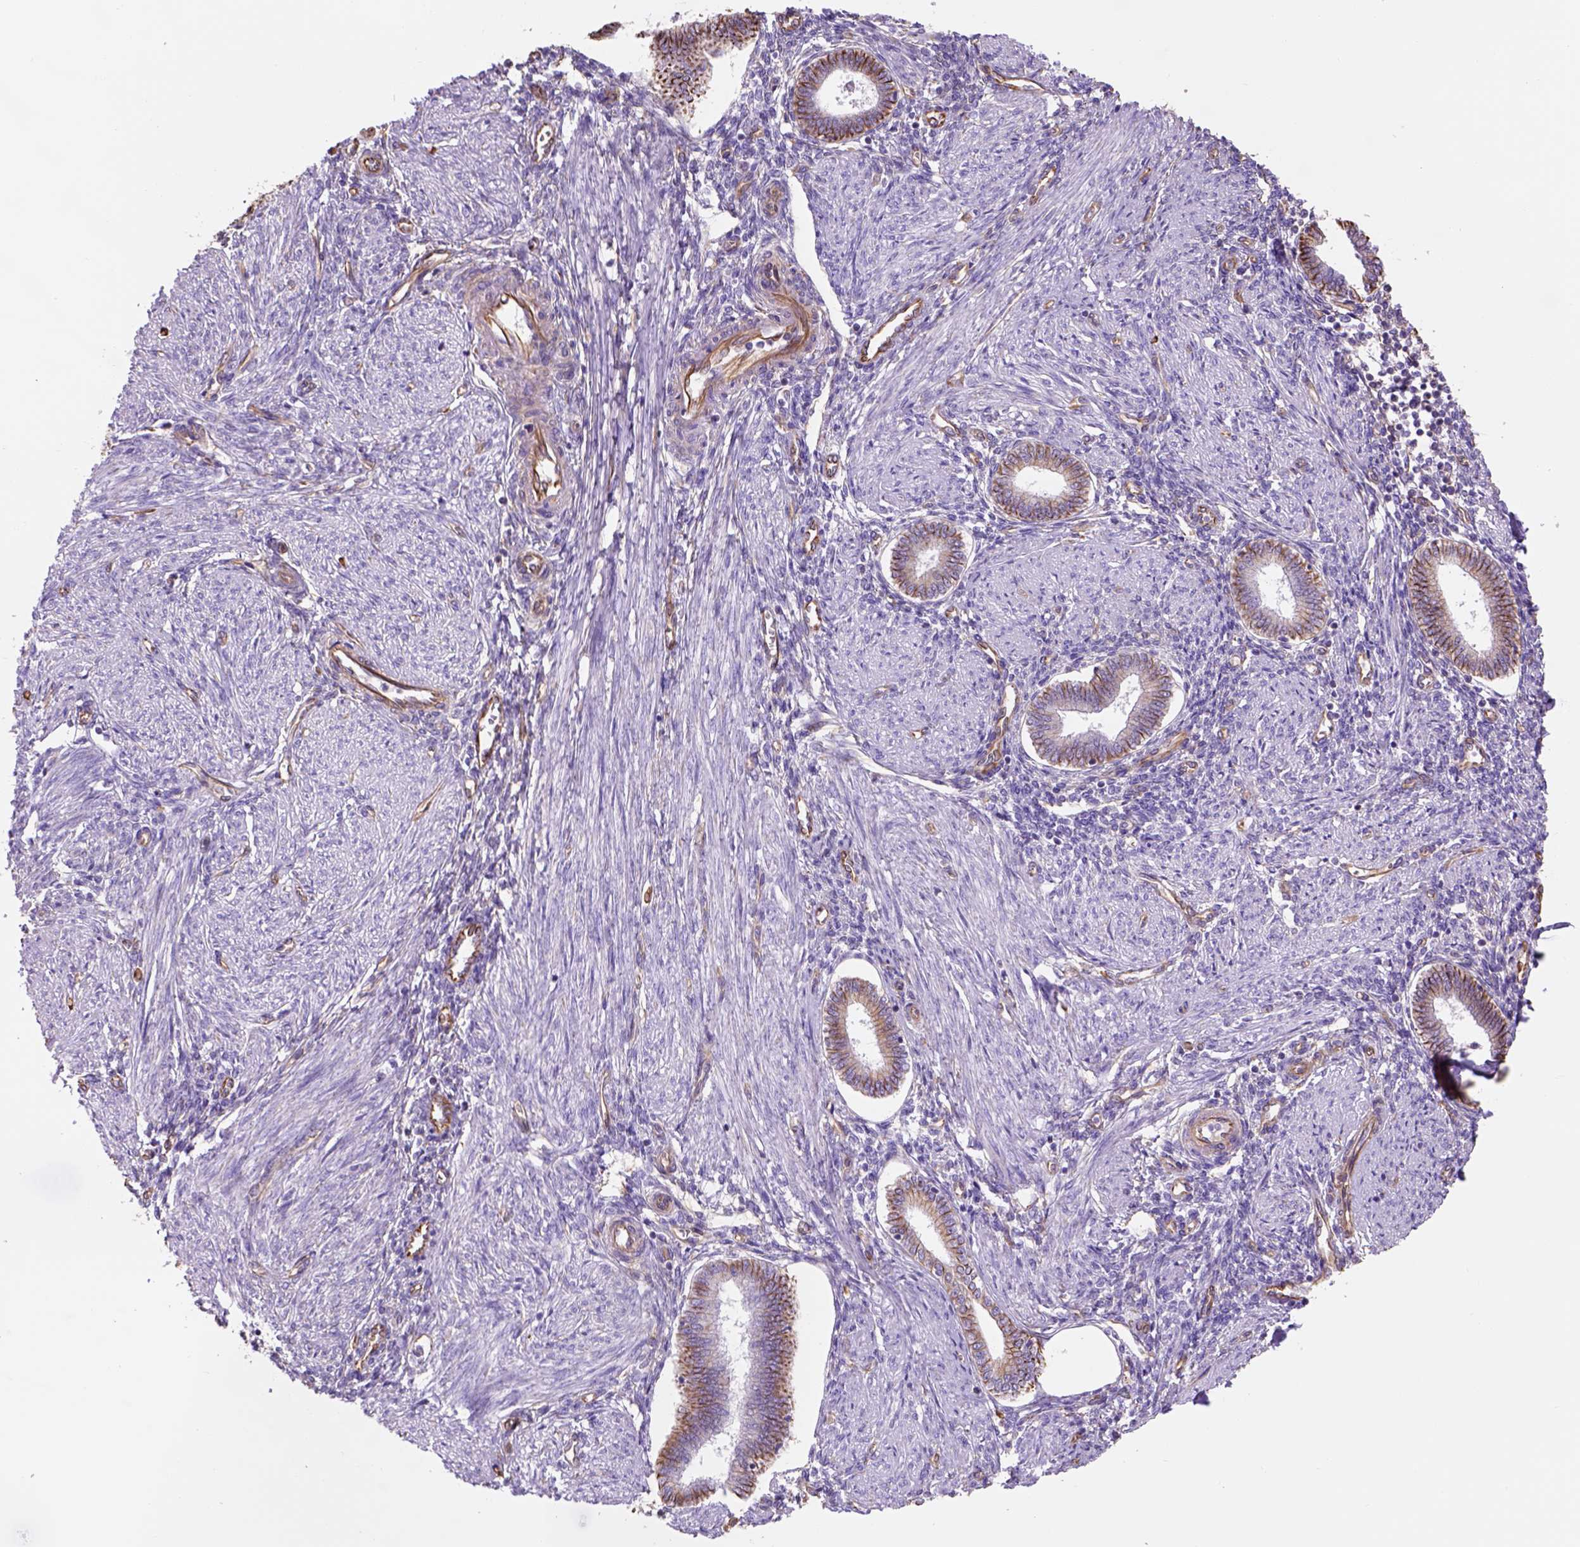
{"staining": {"intensity": "negative", "quantity": "none", "location": "none"}, "tissue": "endometrium", "cell_type": "Cells in endometrial stroma", "image_type": "normal", "snomed": [{"axis": "morphology", "description": "Normal tissue, NOS"}, {"axis": "topography", "description": "Endometrium"}], "caption": "Endometrium stained for a protein using IHC demonstrates no staining cells in endometrial stroma.", "gene": "ZZZ3", "patient": {"sex": "female", "age": 42}}